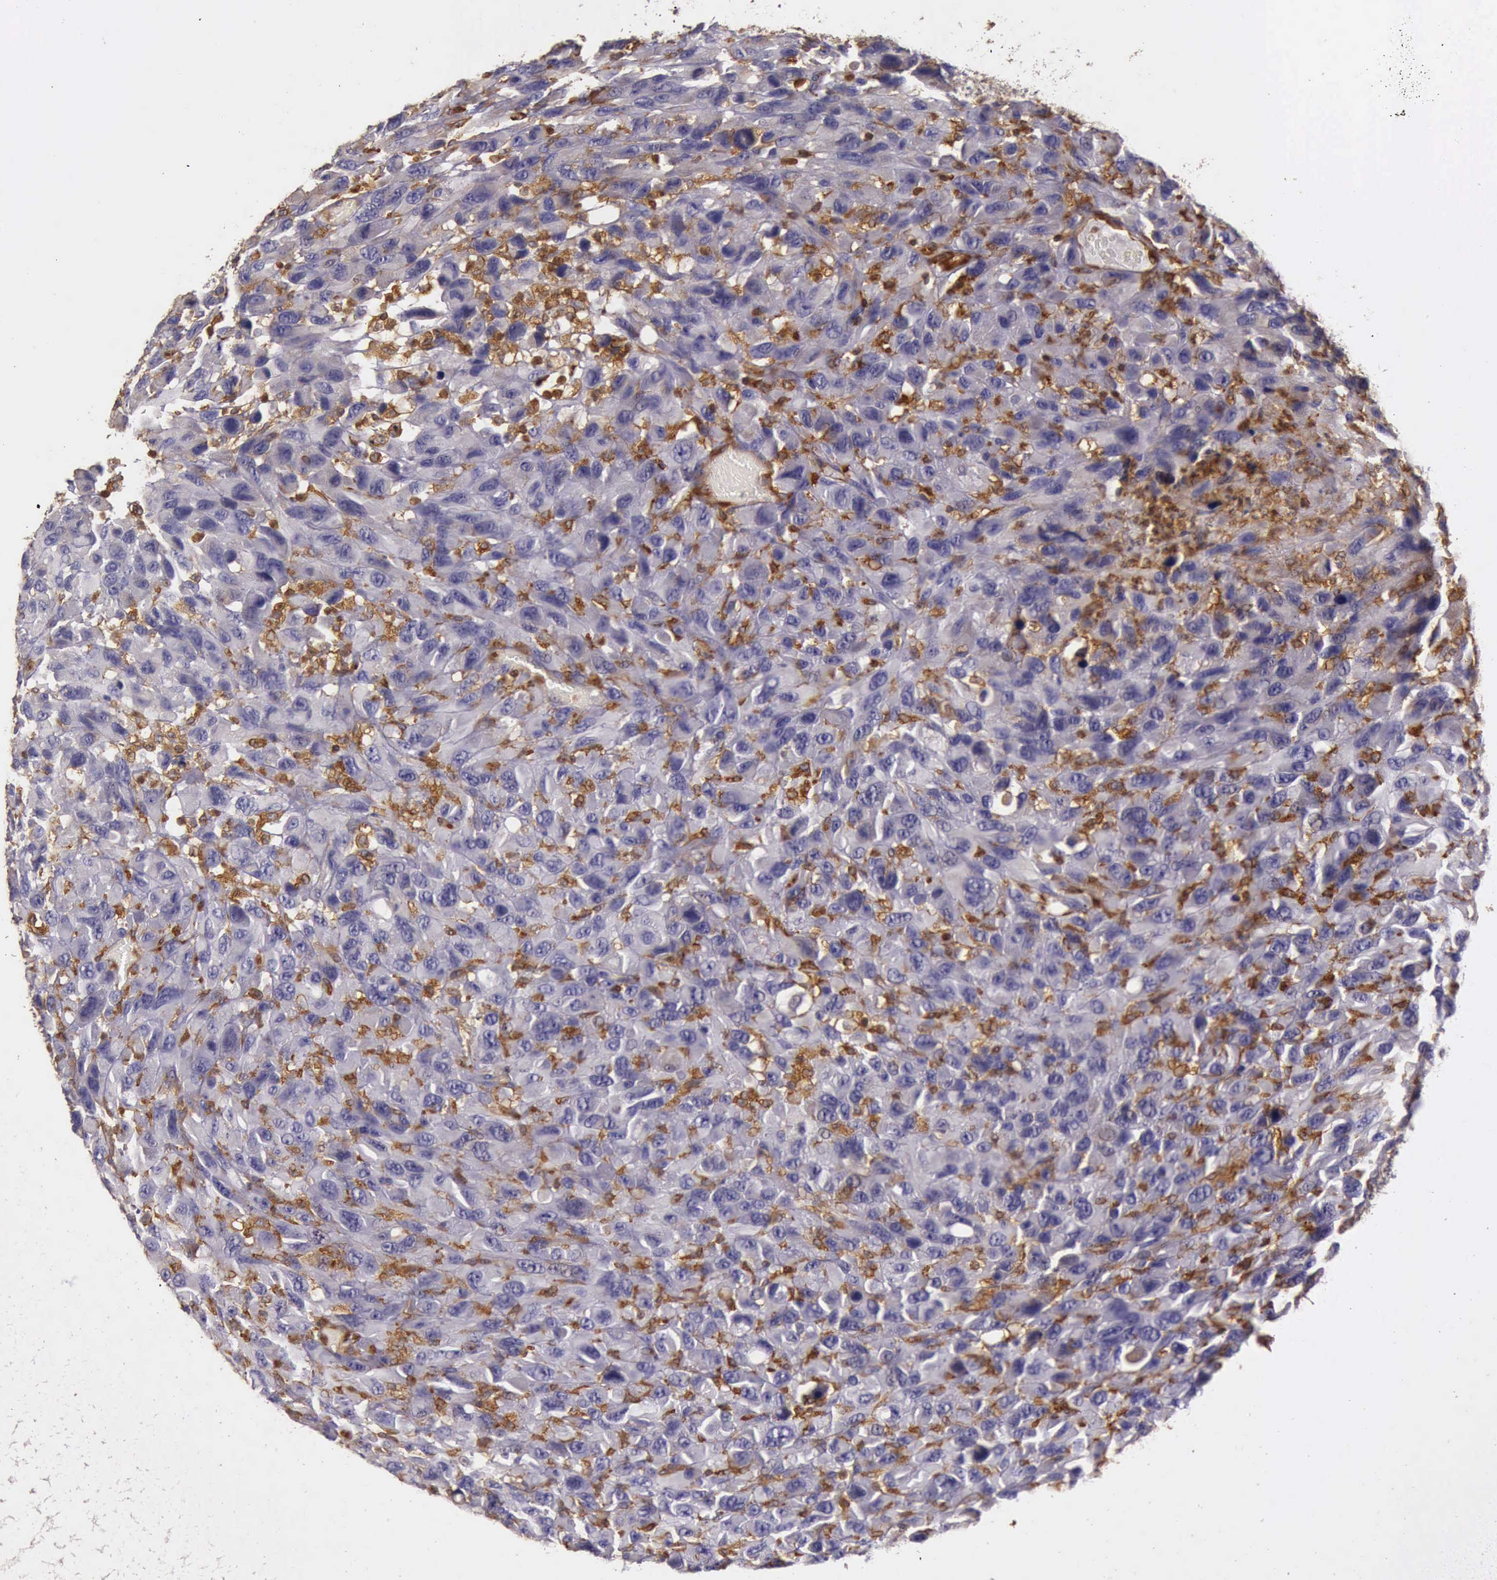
{"staining": {"intensity": "weak", "quantity": "<25%", "location": "cytoplasmic/membranous"}, "tissue": "renal cancer", "cell_type": "Tumor cells", "image_type": "cancer", "snomed": [{"axis": "morphology", "description": "Adenocarcinoma, NOS"}, {"axis": "topography", "description": "Kidney"}], "caption": "High magnification brightfield microscopy of renal cancer (adenocarcinoma) stained with DAB (brown) and counterstained with hematoxylin (blue): tumor cells show no significant positivity.", "gene": "ARHGAP4", "patient": {"sex": "male", "age": 79}}